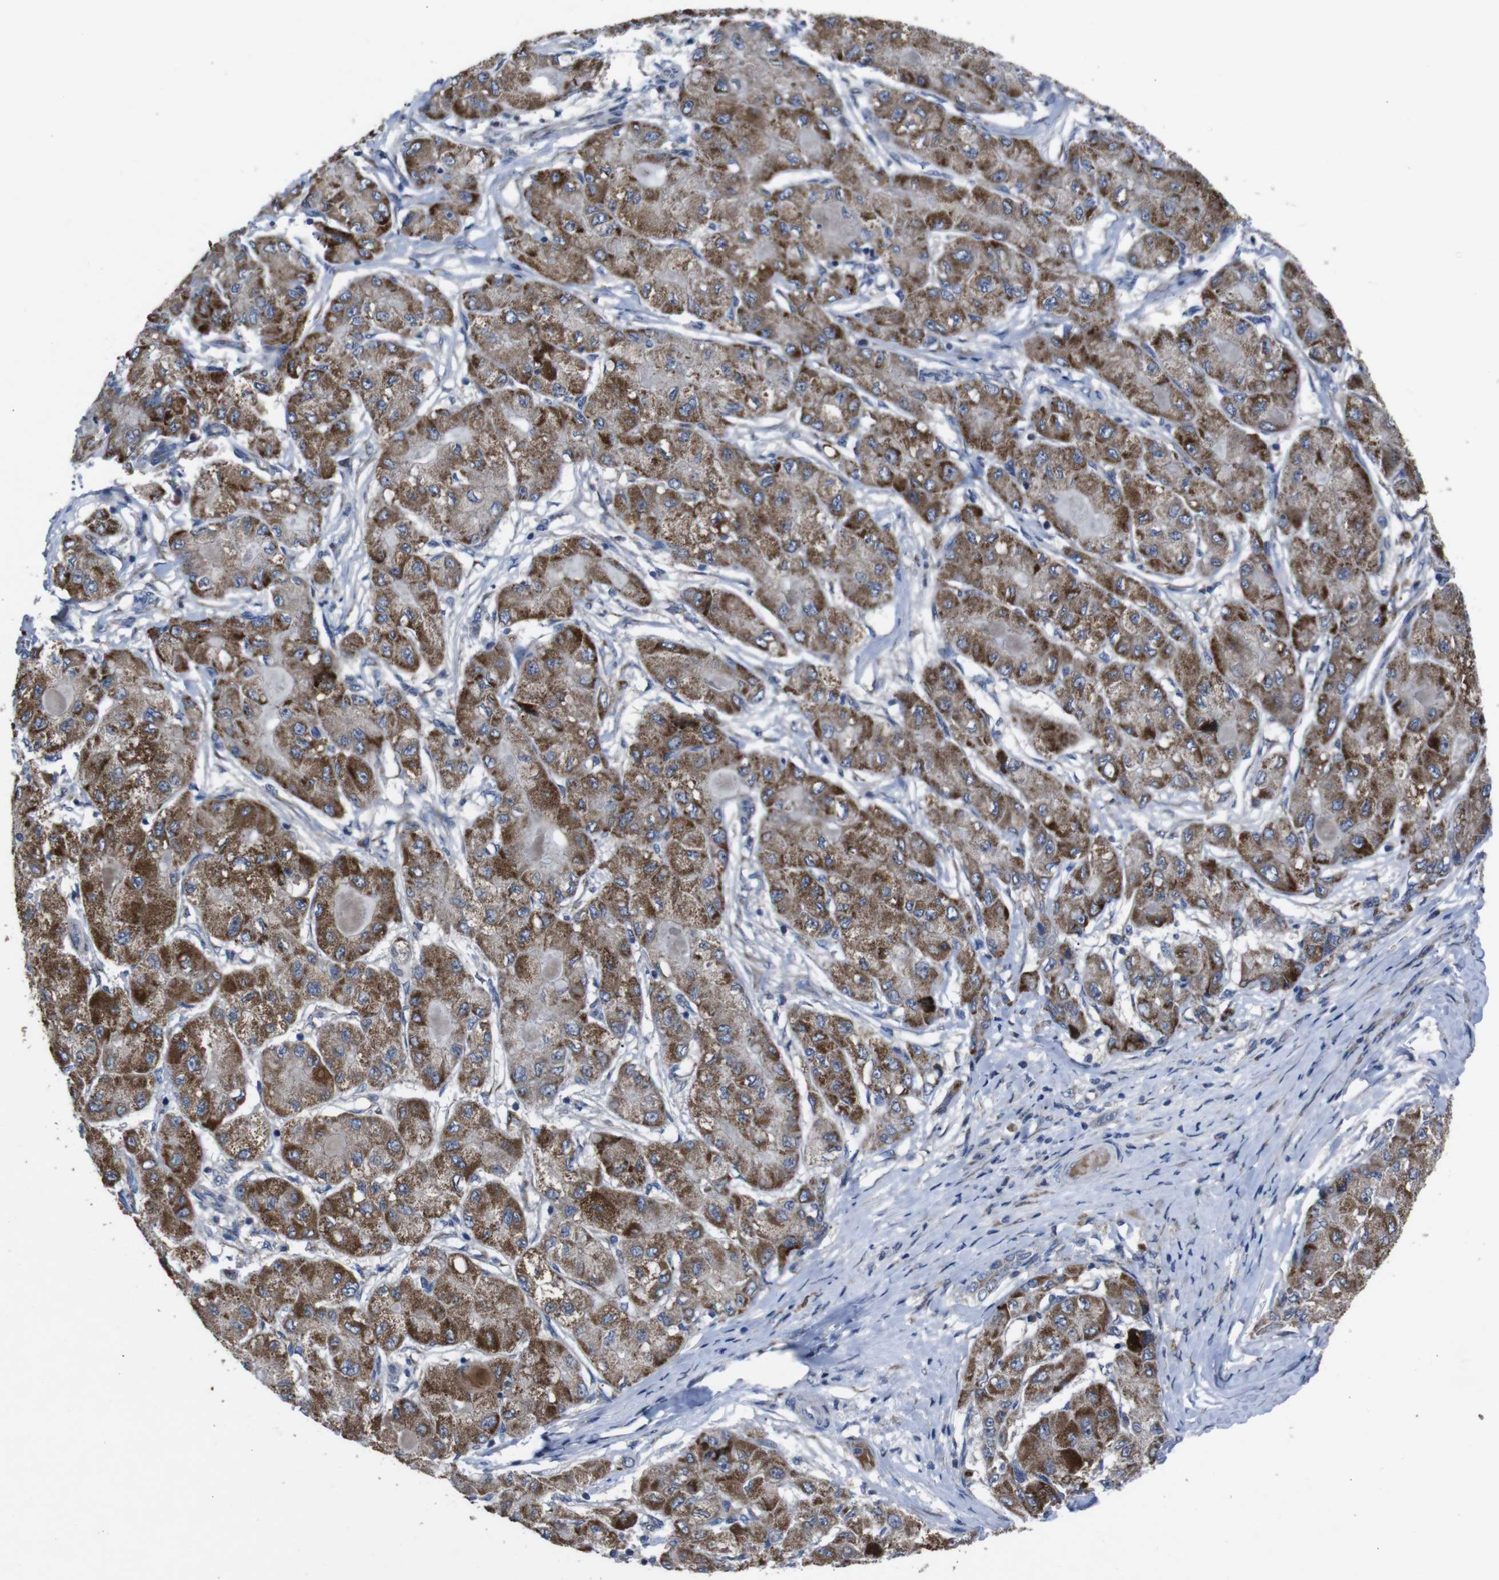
{"staining": {"intensity": "moderate", "quantity": ">75%", "location": "cytoplasmic/membranous"}, "tissue": "liver cancer", "cell_type": "Tumor cells", "image_type": "cancer", "snomed": [{"axis": "morphology", "description": "Carcinoma, Hepatocellular, NOS"}, {"axis": "topography", "description": "Liver"}], "caption": "Immunohistochemistry micrograph of neoplastic tissue: liver hepatocellular carcinoma stained using immunohistochemistry demonstrates medium levels of moderate protein expression localized specifically in the cytoplasmic/membranous of tumor cells, appearing as a cytoplasmic/membranous brown color.", "gene": "CHST10", "patient": {"sex": "male", "age": 80}}